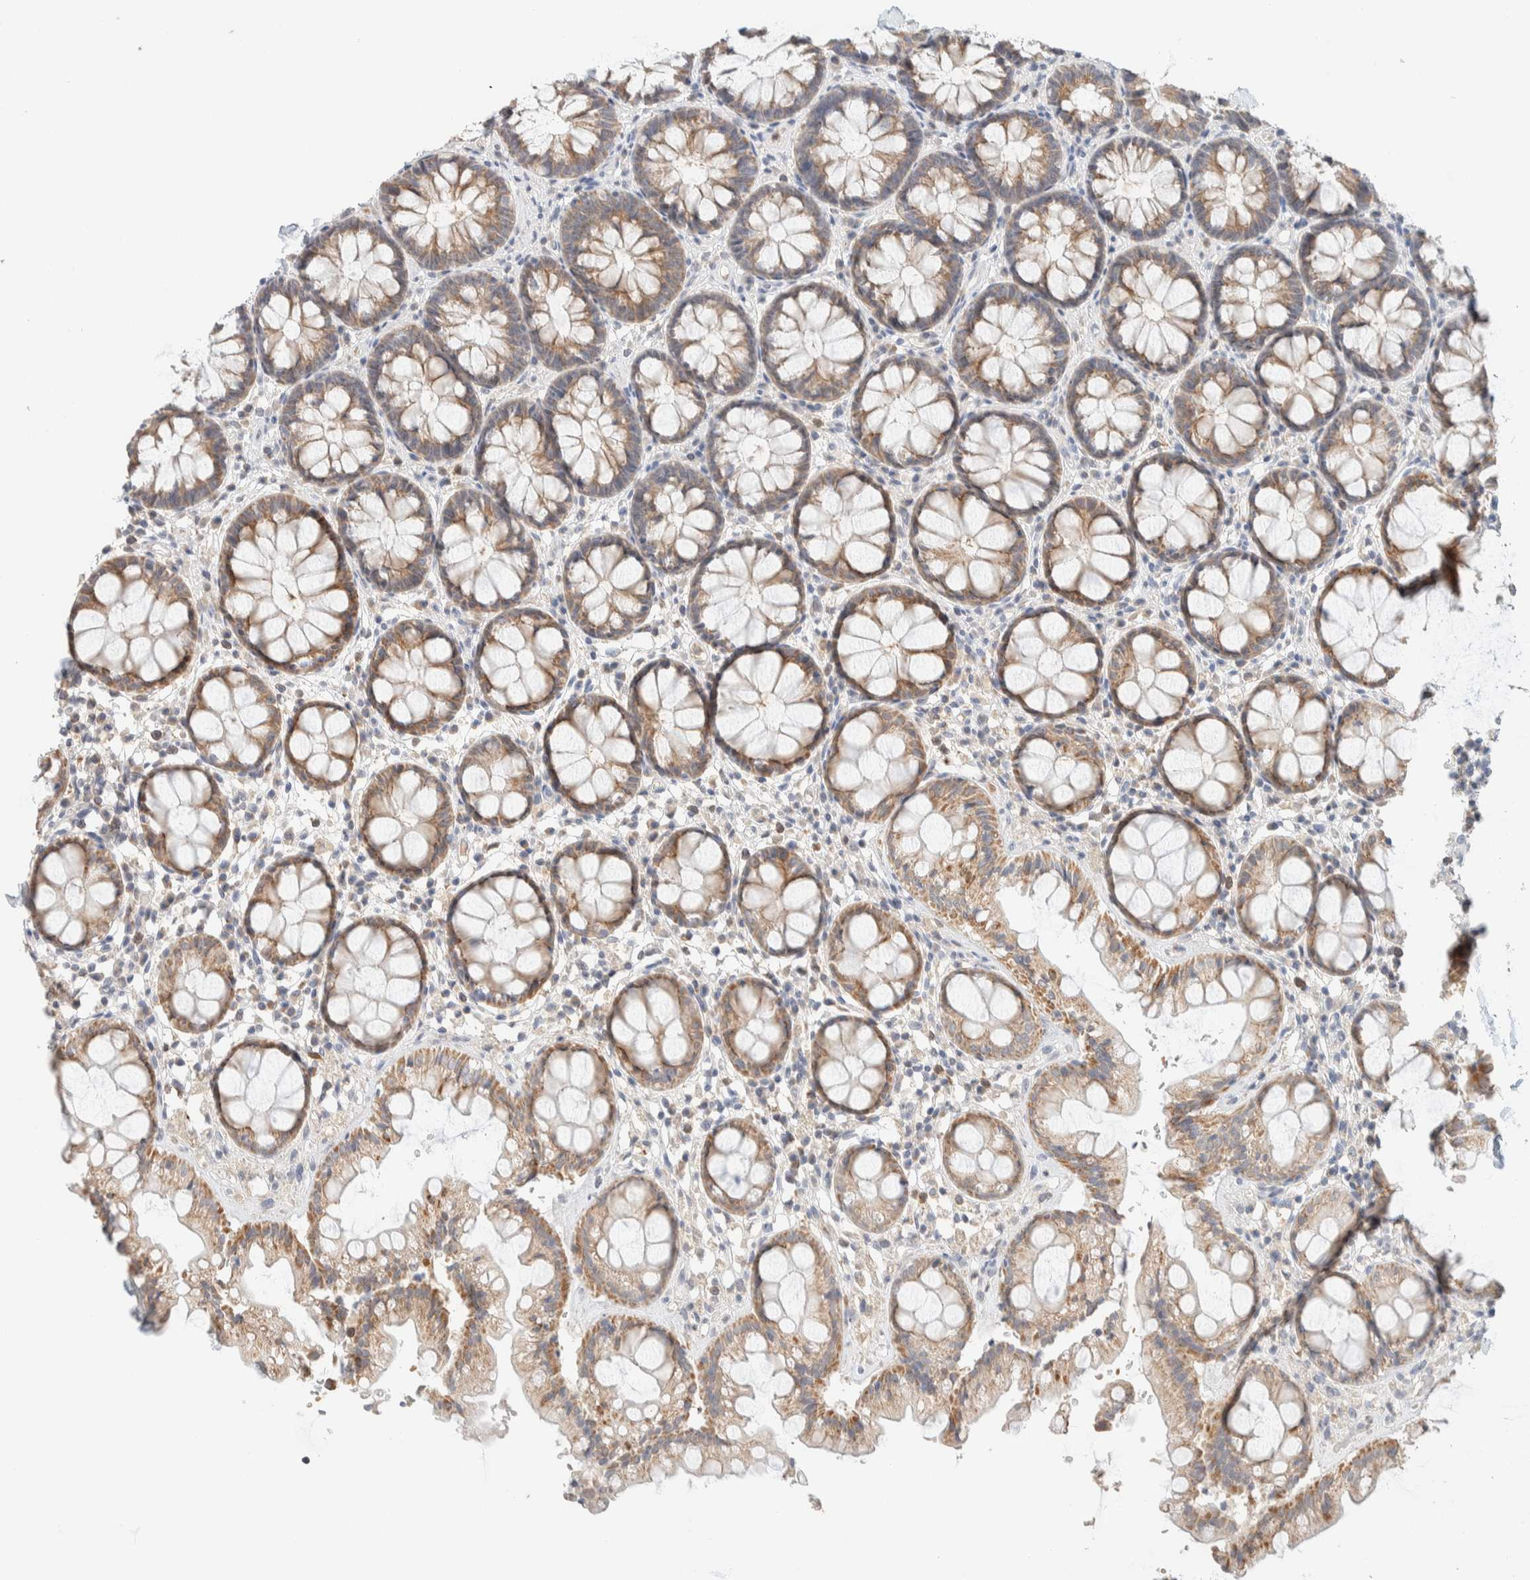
{"staining": {"intensity": "moderate", "quantity": ">75%", "location": "cytoplasmic/membranous"}, "tissue": "rectum", "cell_type": "Glandular cells", "image_type": "normal", "snomed": [{"axis": "morphology", "description": "Normal tissue, NOS"}, {"axis": "topography", "description": "Rectum"}], "caption": "Immunohistochemical staining of unremarkable rectum reveals moderate cytoplasmic/membranous protein staining in approximately >75% of glandular cells.", "gene": "HDHD3", "patient": {"sex": "male", "age": 64}}